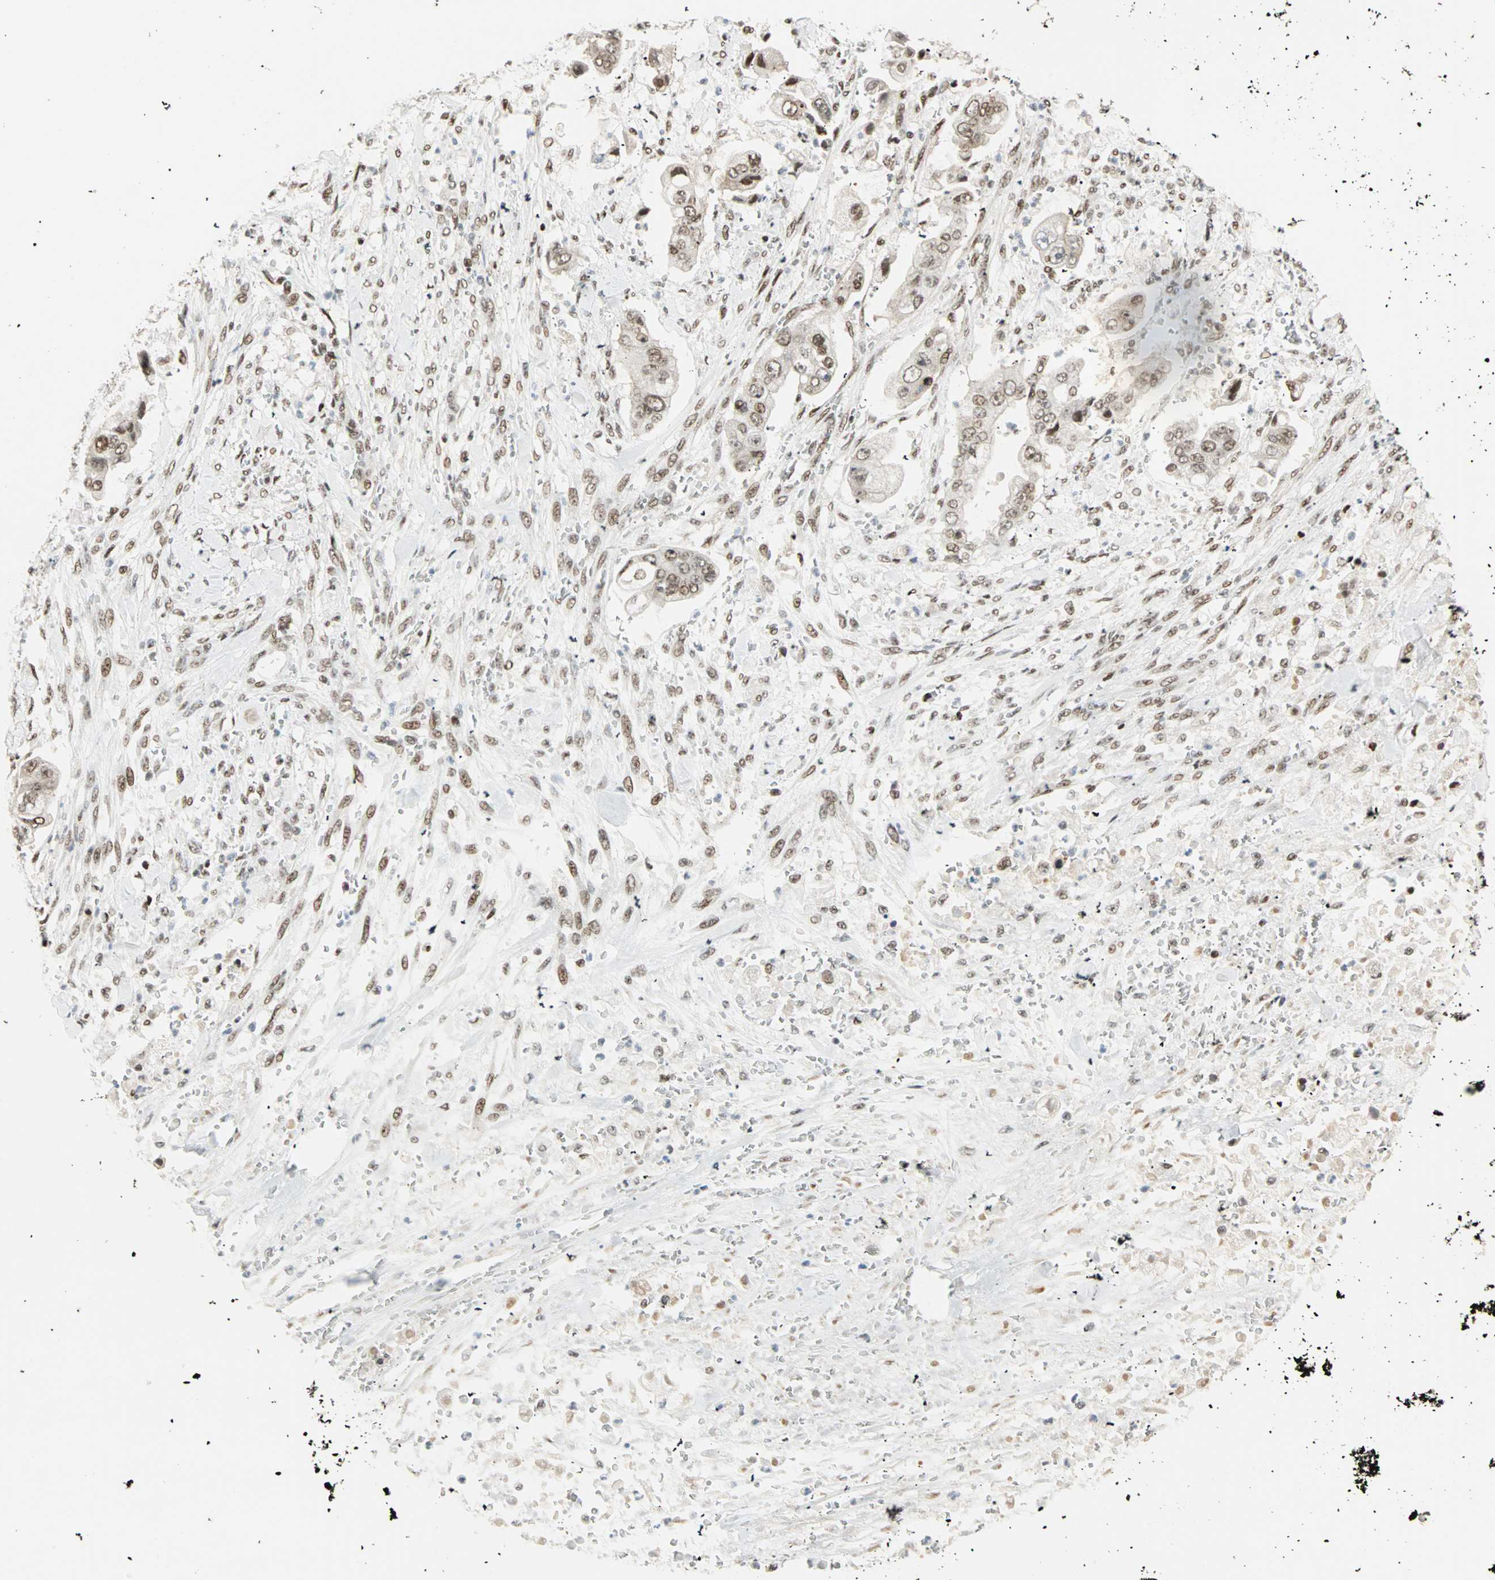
{"staining": {"intensity": "moderate", "quantity": ">75%", "location": "nuclear"}, "tissue": "stomach cancer", "cell_type": "Tumor cells", "image_type": "cancer", "snomed": [{"axis": "morphology", "description": "Adenocarcinoma, NOS"}, {"axis": "topography", "description": "Stomach"}], "caption": "DAB immunohistochemical staining of stomach adenocarcinoma demonstrates moderate nuclear protein positivity in about >75% of tumor cells. The protein is shown in brown color, while the nuclei are stained blue.", "gene": "BLM", "patient": {"sex": "male", "age": 62}}